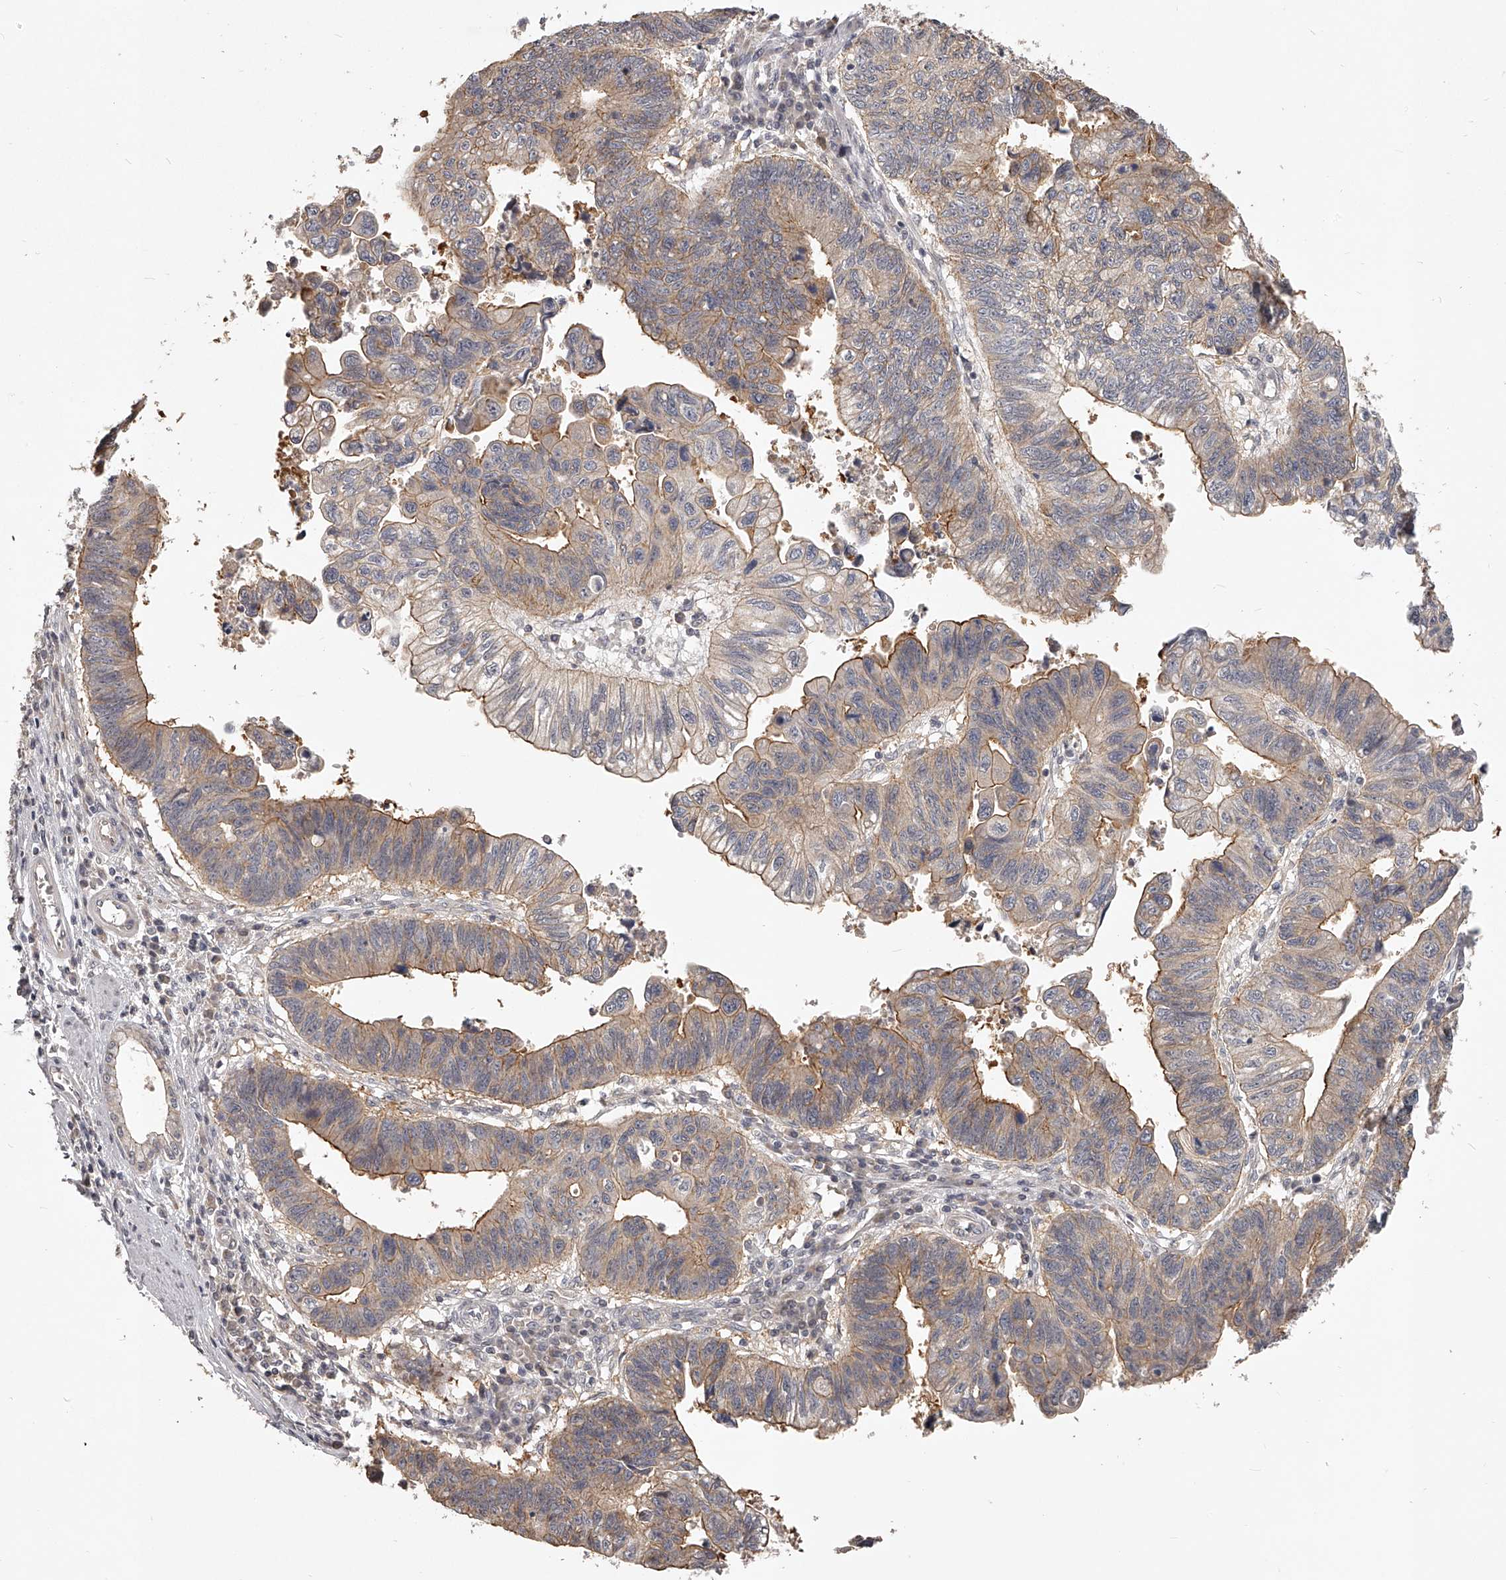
{"staining": {"intensity": "moderate", "quantity": ">75%", "location": "cytoplasmic/membranous"}, "tissue": "stomach cancer", "cell_type": "Tumor cells", "image_type": "cancer", "snomed": [{"axis": "morphology", "description": "Adenocarcinoma, NOS"}, {"axis": "topography", "description": "Stomach"}], "caption": "The photomicrograph reveals immunohistochemical staining of stomach adenocarcinoma. There is moderate cytoplasmic/membranous positivity is appreciated in approximately >75% of tumor cells.", "gene": "ZNF582", "patient": {"sex": "male", "age": 59}}